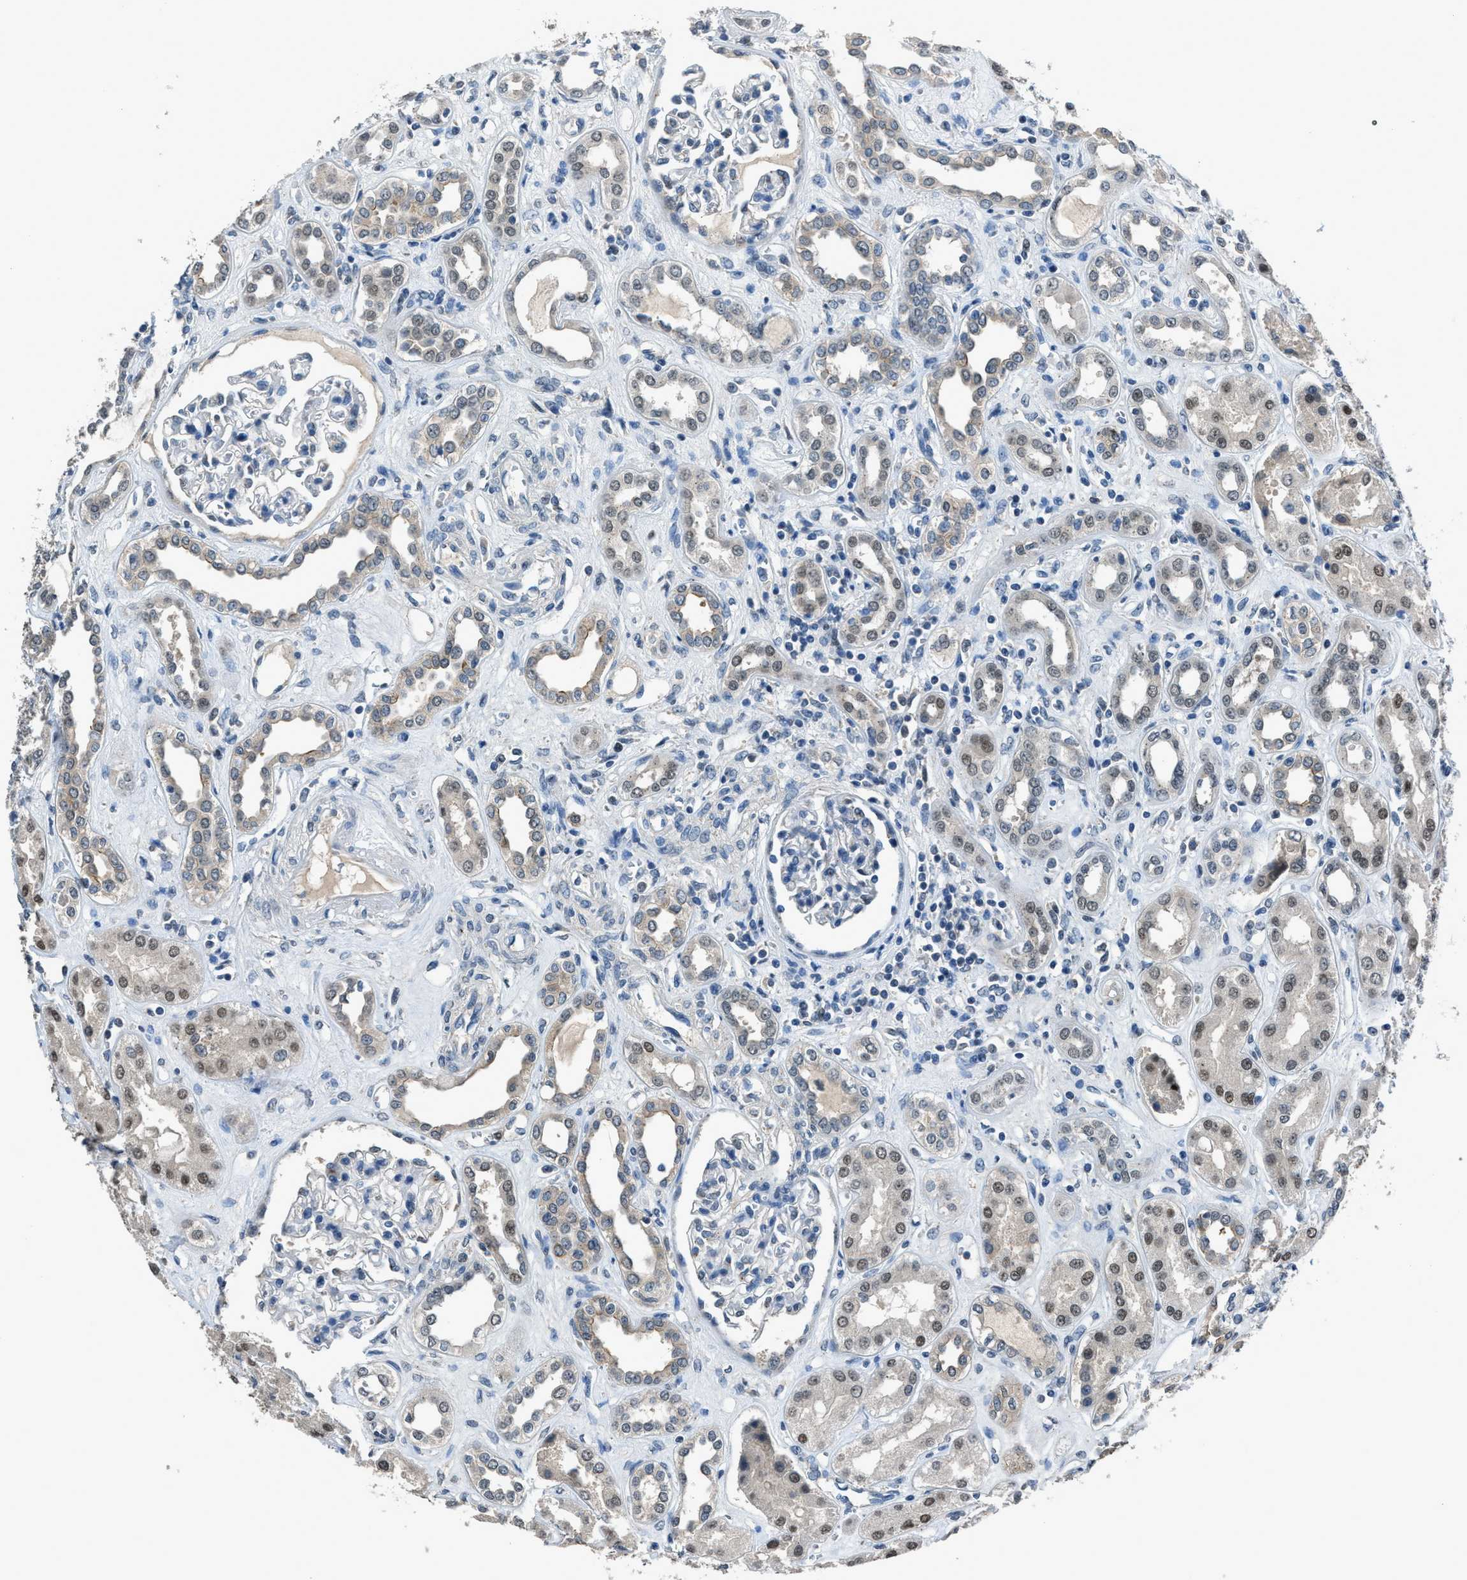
{"staining": {"intensity": "negative", "quantity": "none", "location": "none"}, "tissue": "kidney", "cell_type": "Cells in glomeruli", "image_type": "normal", "snomed": [{"axis": "morphology", "description": "Normal tissue, NOS"}, {"axis": "topography", "description": "Kidney"}], "caption": "Immunohistochemistry (IHC) of benign kidney shows no expression in cells in glomeruli. Brightfield microscopy of IHC stained with DAB (3,3'-diaminobenzidine) (brown) and hematoxylin (blue), captured at high magnification.", "gene": "DUSP19", "patient": {"sex": "male", "age": 59}}